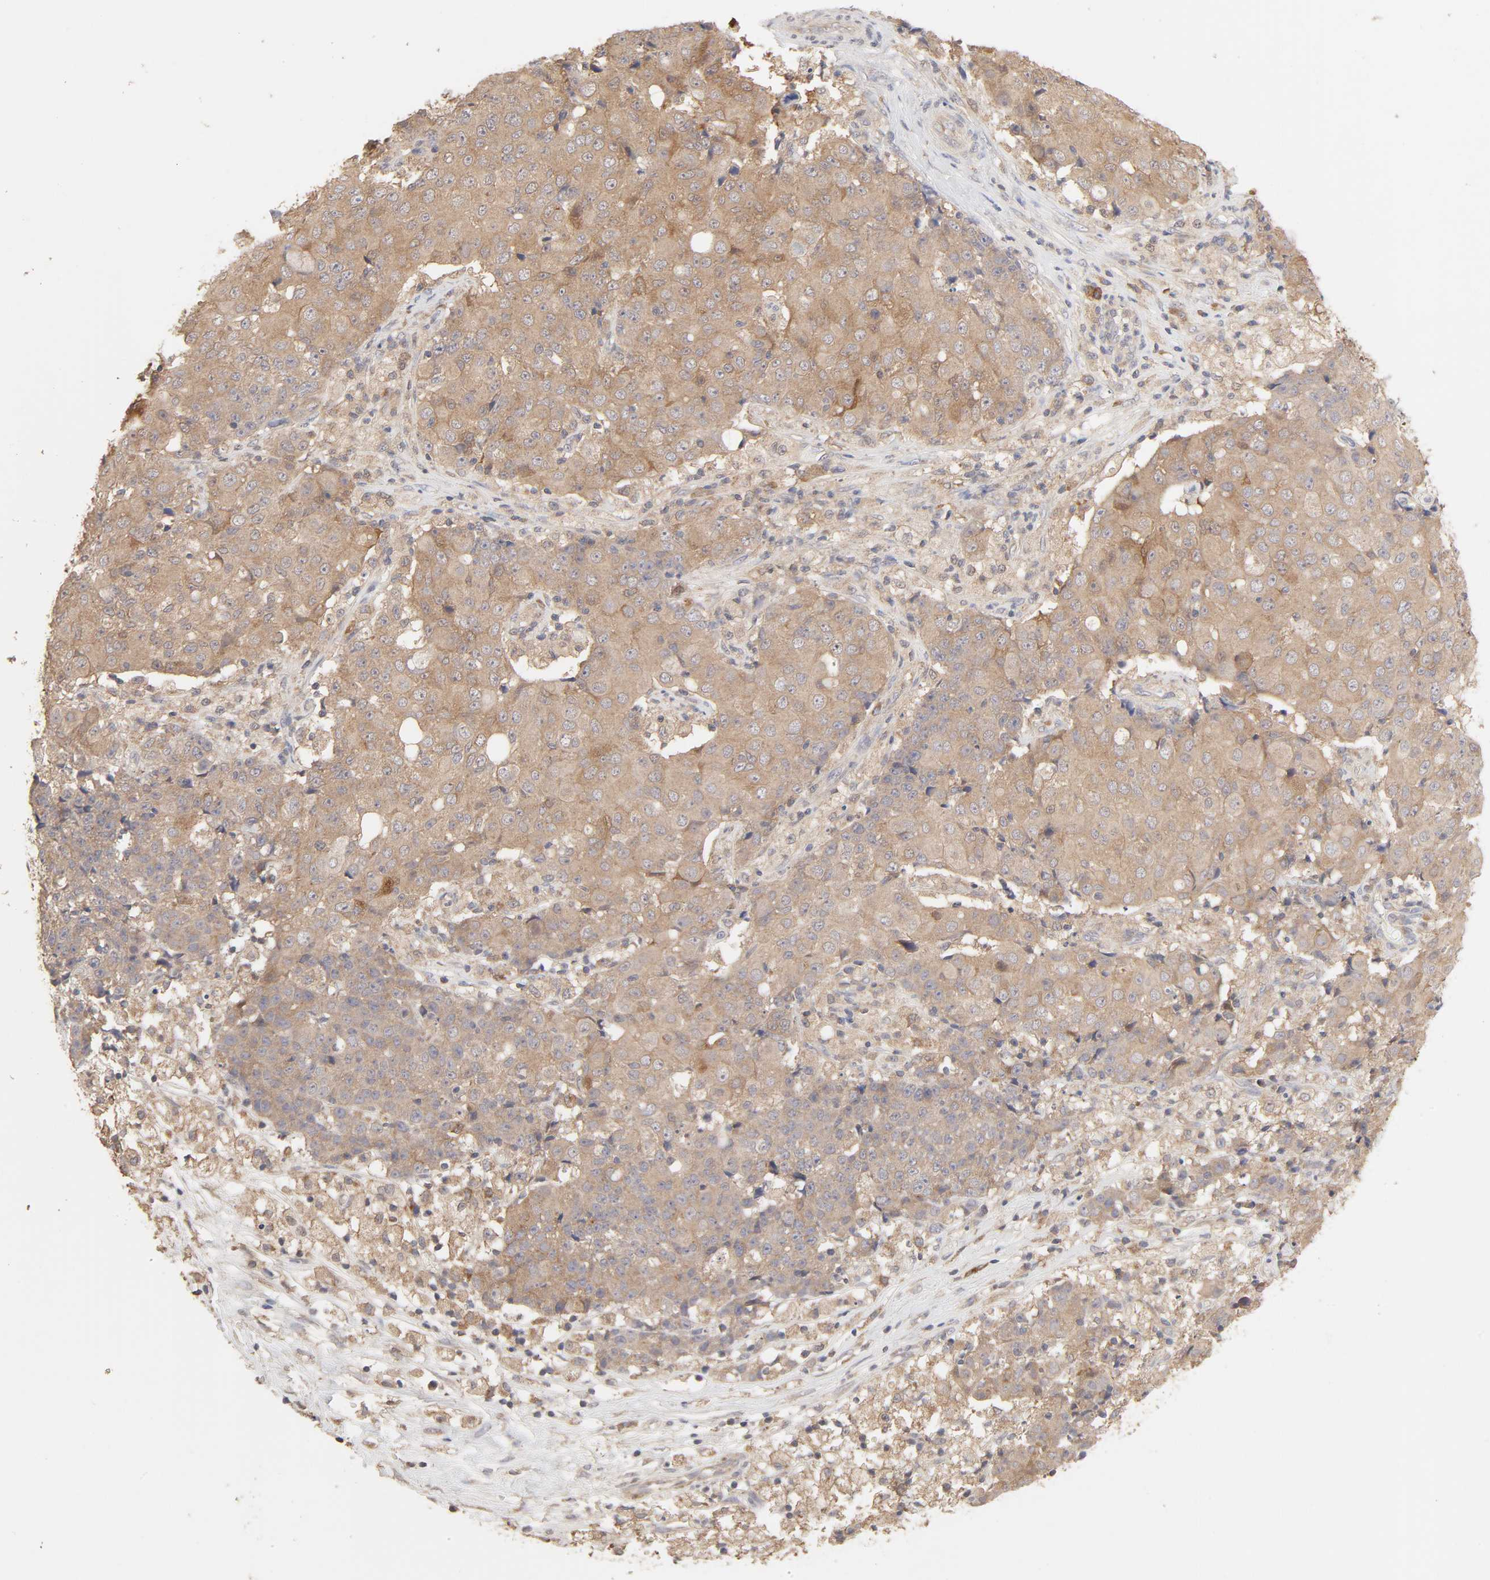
{"staining": {"intensity": "moderate", "quantity": ">75%", "location": "cytoplasmic/membranous"}, "tissue": "ovarian cancer", "cell_type": "Tumor cells", "image_type": "cancer", "snomed": [{"axis": "morphology", "description": "Carcinoma, endometroid"}, {"axis": "topography", "description": "Ovary"}], "caption": "DAB (3,3'-diaminobenzidine) immunohistochemical staining of human ovarian endometroid carcinoma displays moderate cytoplasmic/membranous protein staining in about >75% of tumor cells.", "gene": "AP1G2", "patient": {"sex": "female", "age": 42}}